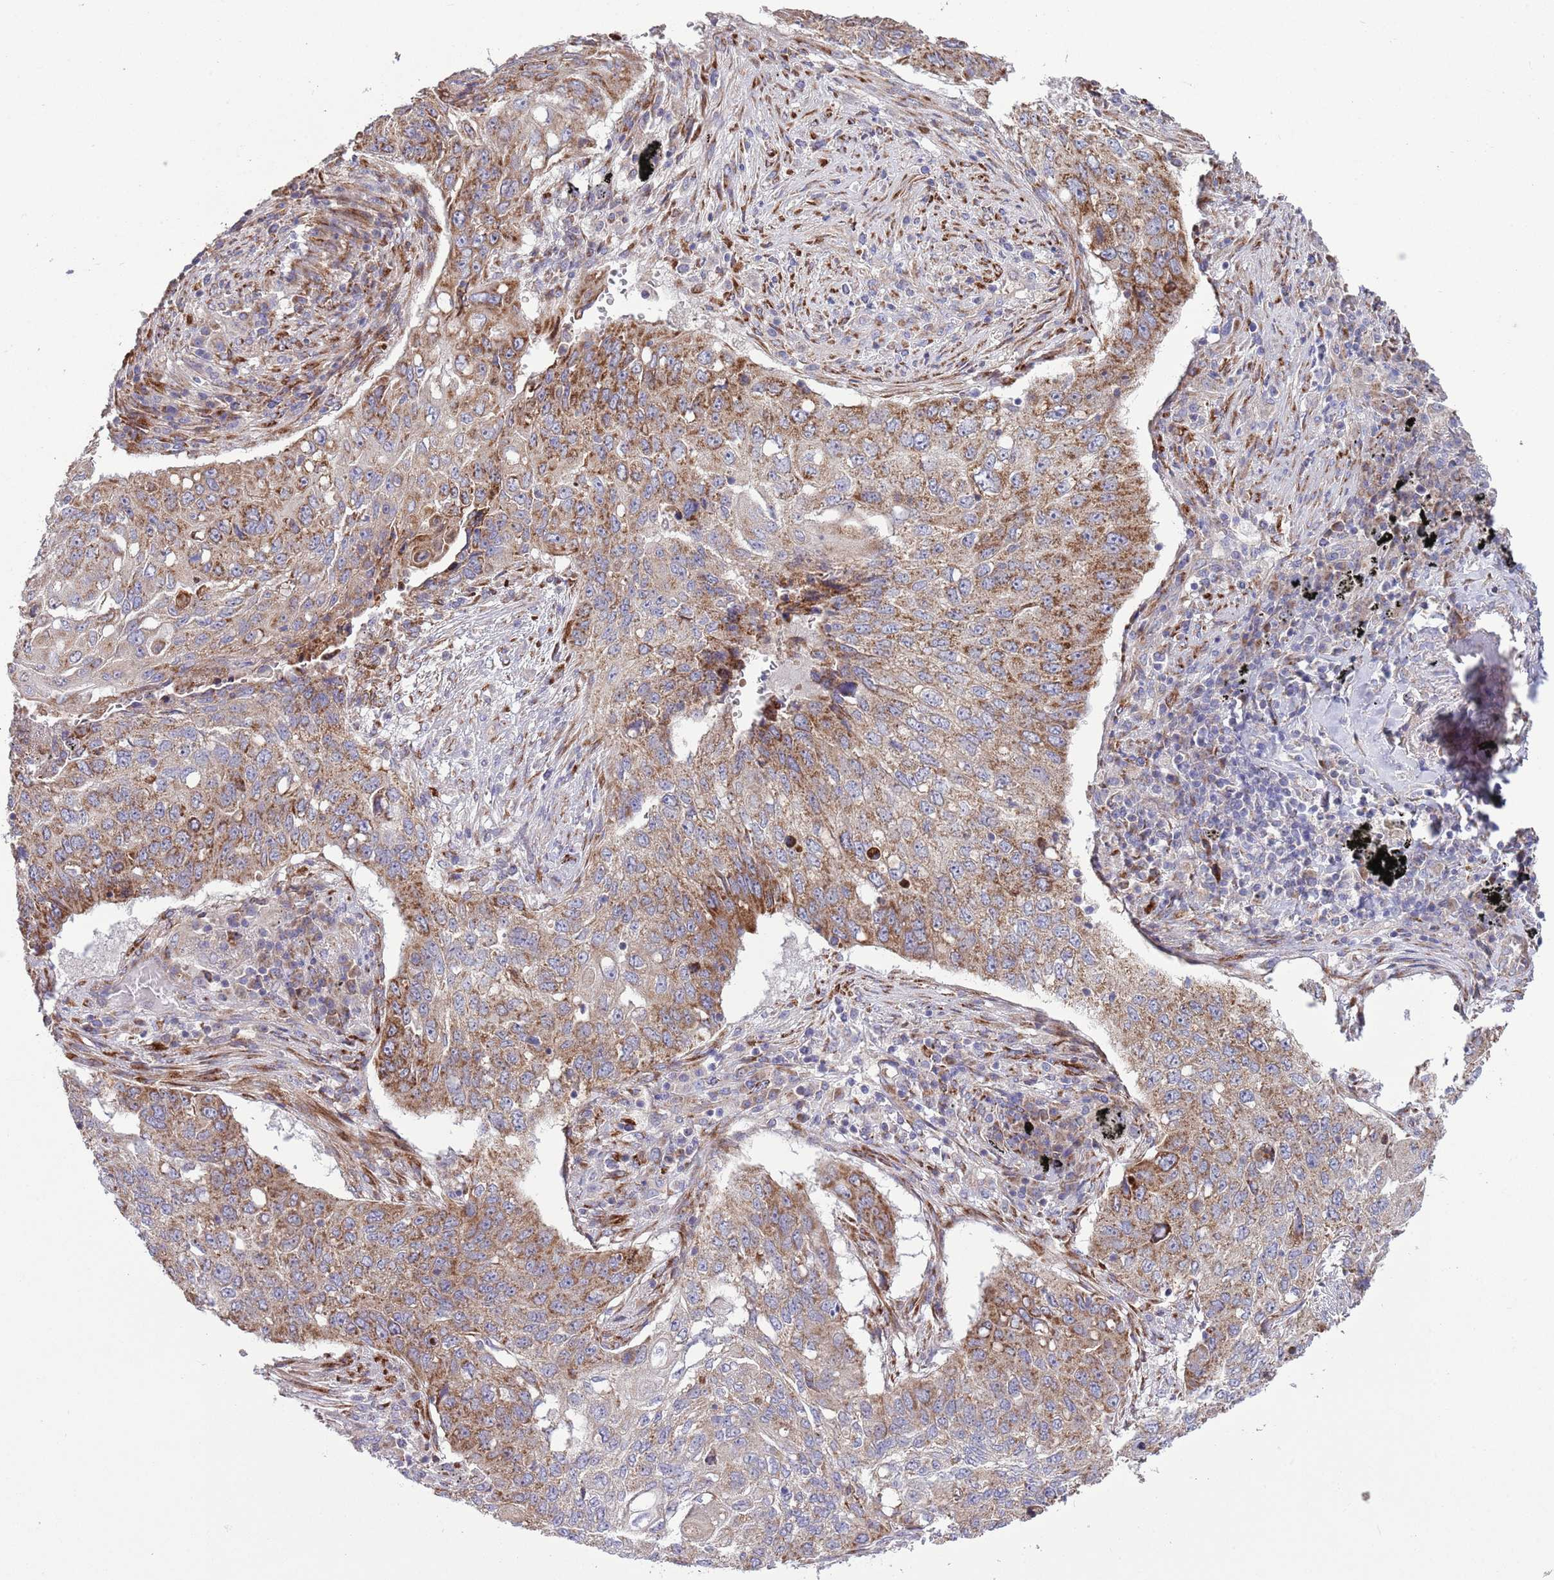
{"staining": {"intensity": "moderate", "quantity": "25%-75%", "location": "cytoplasmic/membranous"}, "tissue": "lung cancer", "cell_type": "Tumor cells", "image_type": "cancer", "snomed": [{"axis": "morphology", "description": "Squamous cell carcinoma, NOS"}, {"axis": "topography", "description": "Lung"}], "caption": "Protein staining of lung squamous cell carcinoma tissue shows moderate cytoplasmic/membranous expression in approximately 25%-75% of tumor cells.", "gene": "TOMM5", "patient": {"sex": "female", "age": 63}}